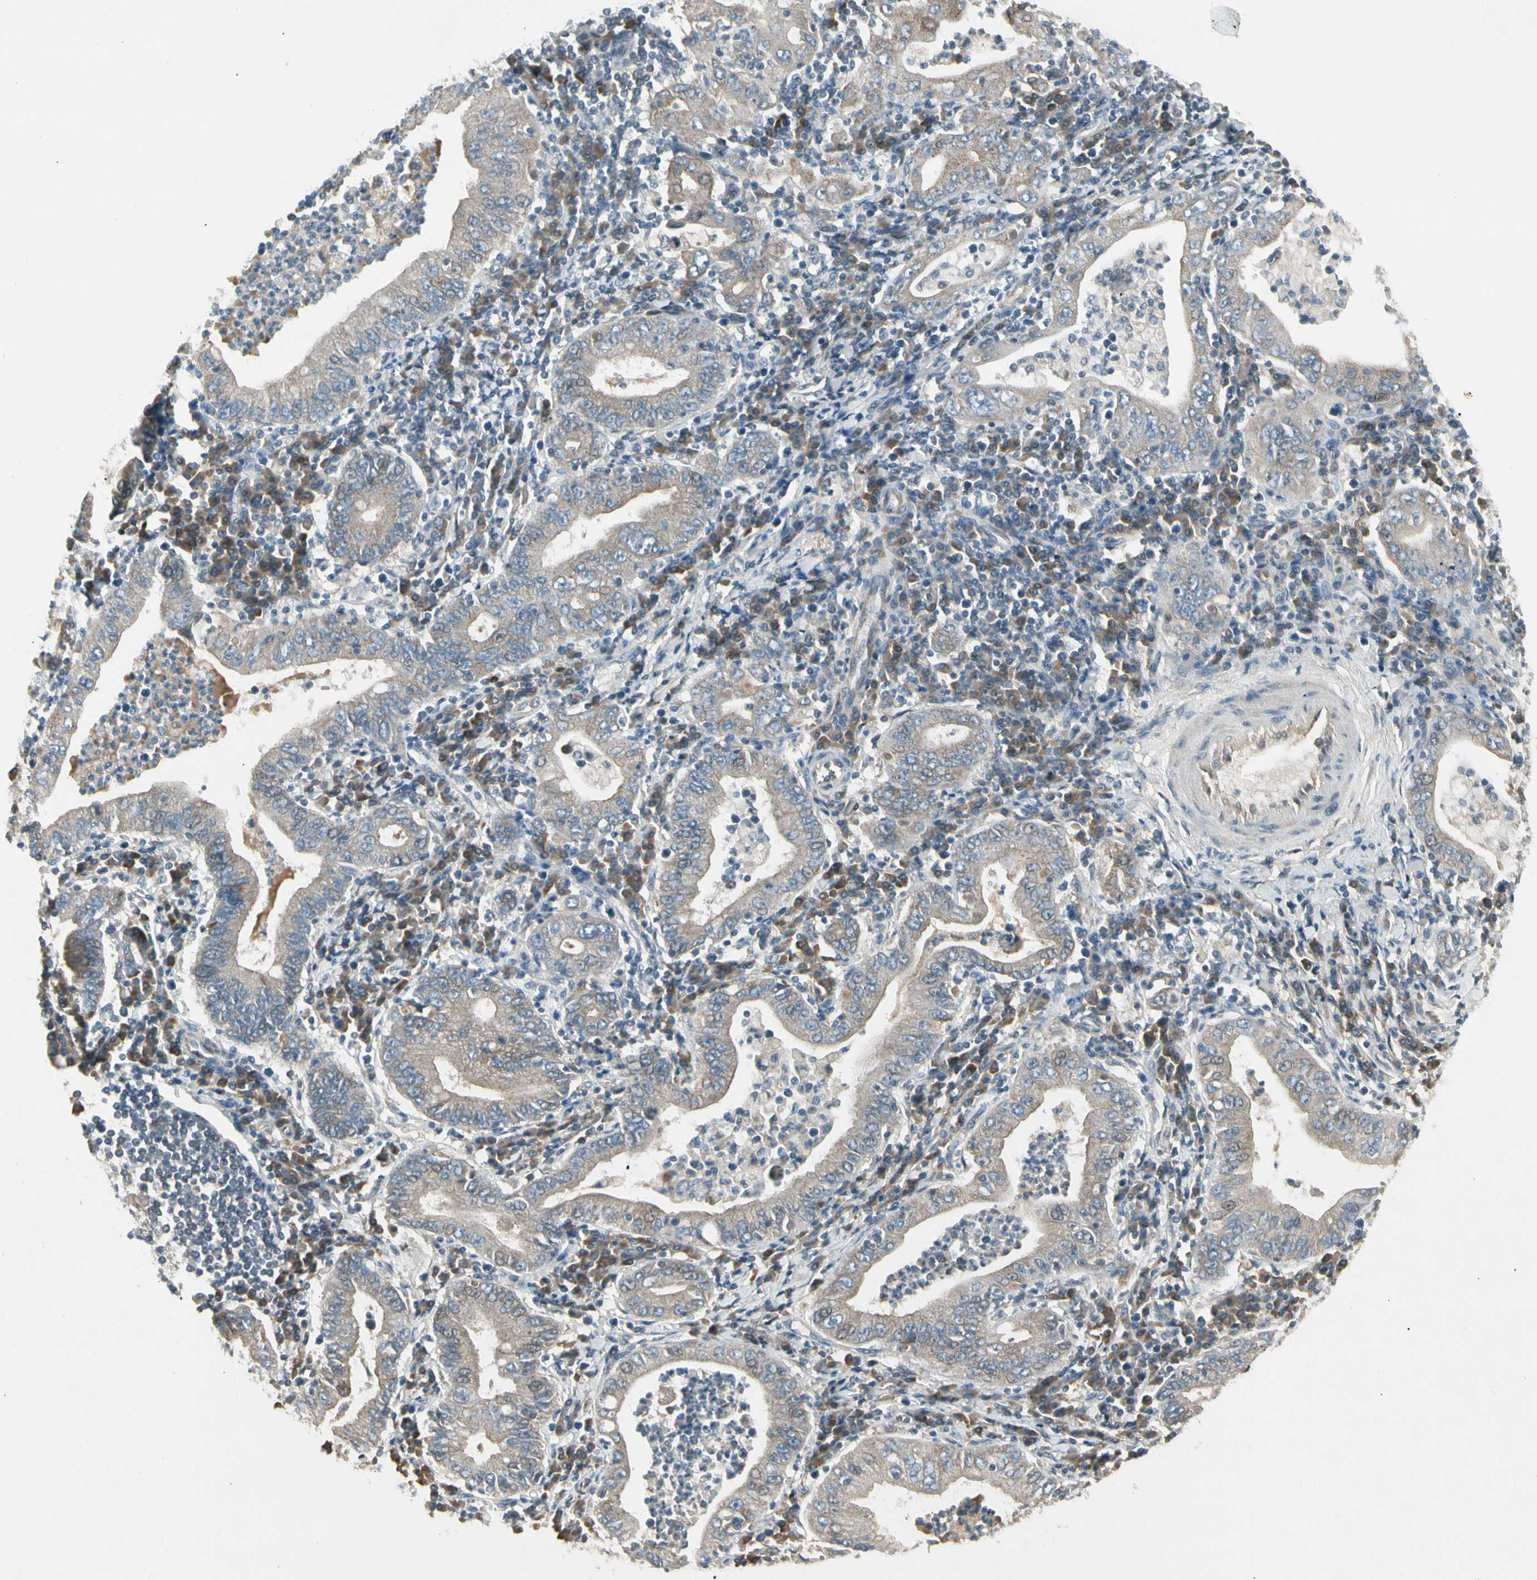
{"staining": {"intensity": "weak", "quantity": ">75%", "location": "cytoplasmic/membranous"}, "tissue": "stomach cancer", "cell_type": "Tumor cells", "image_type": "cancer", "snomed": [{"axis": "morphology", "description": "Normal tissue, NOS"}, {"axis": "morphology", "description": "Adenocarcinoma, NOS"}, {"axis": "topography", "description": "Esophagus"}, {"axis": "topography", "description": "Stomach, upper"}, {"axis": "topography", "description": "Peripheral nerve tissue"}], "caption": "DAB (3,3'-diaminobenzidine) immunohistochemical staining of stomach cancer shows weak cytoplasmic/membranous protein staining in about >75% of tumor cells. The staining was performed using DAB, with brown indicating positive protein expression. Nuclei are stained blue with hematoxylin.", "gene": "PANK2", "patient": {"sex": "male", "age": 62}}